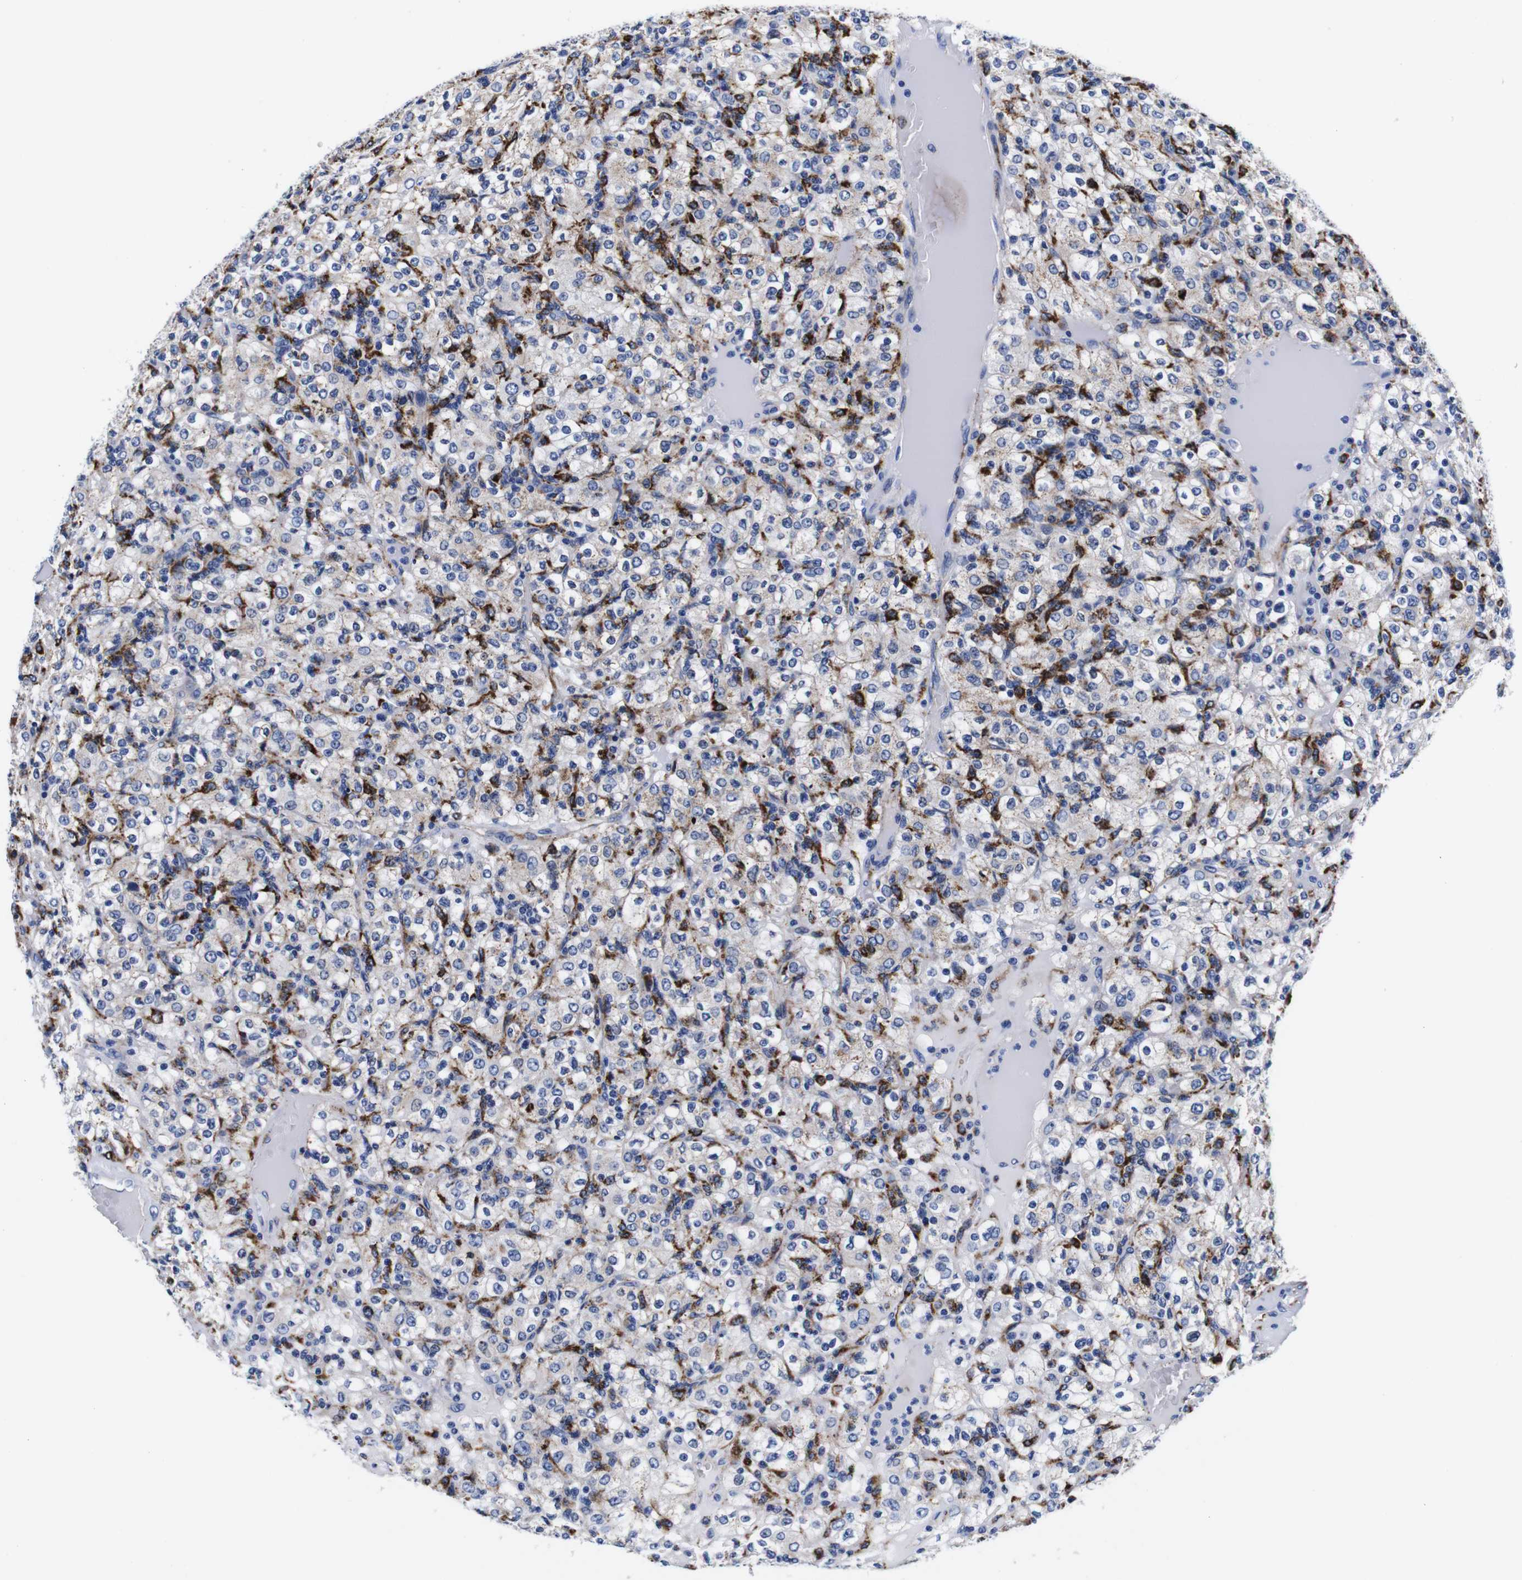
{"staining": {"intensity": "weak", "quantity": "<25%", "location": "cytoplasmic/membranous"}, "tissue": "renal cancer", "cell_type": "Tumor cells", "image_type": "cancer", "snomed": [{"axis": "morphology", "description": "Normal tissue, NOS"}, {"axis": "morphology", "description": "Adenocarcinoma, NOS"}, {"axis": "topography", "description": "Kidney"}], "caption": "Tumor cells show no significant protein positivity in adenocarcinoma (renal).", "gene": "HLA-DMB", "patient": {"sex": "female", "age": 72}}